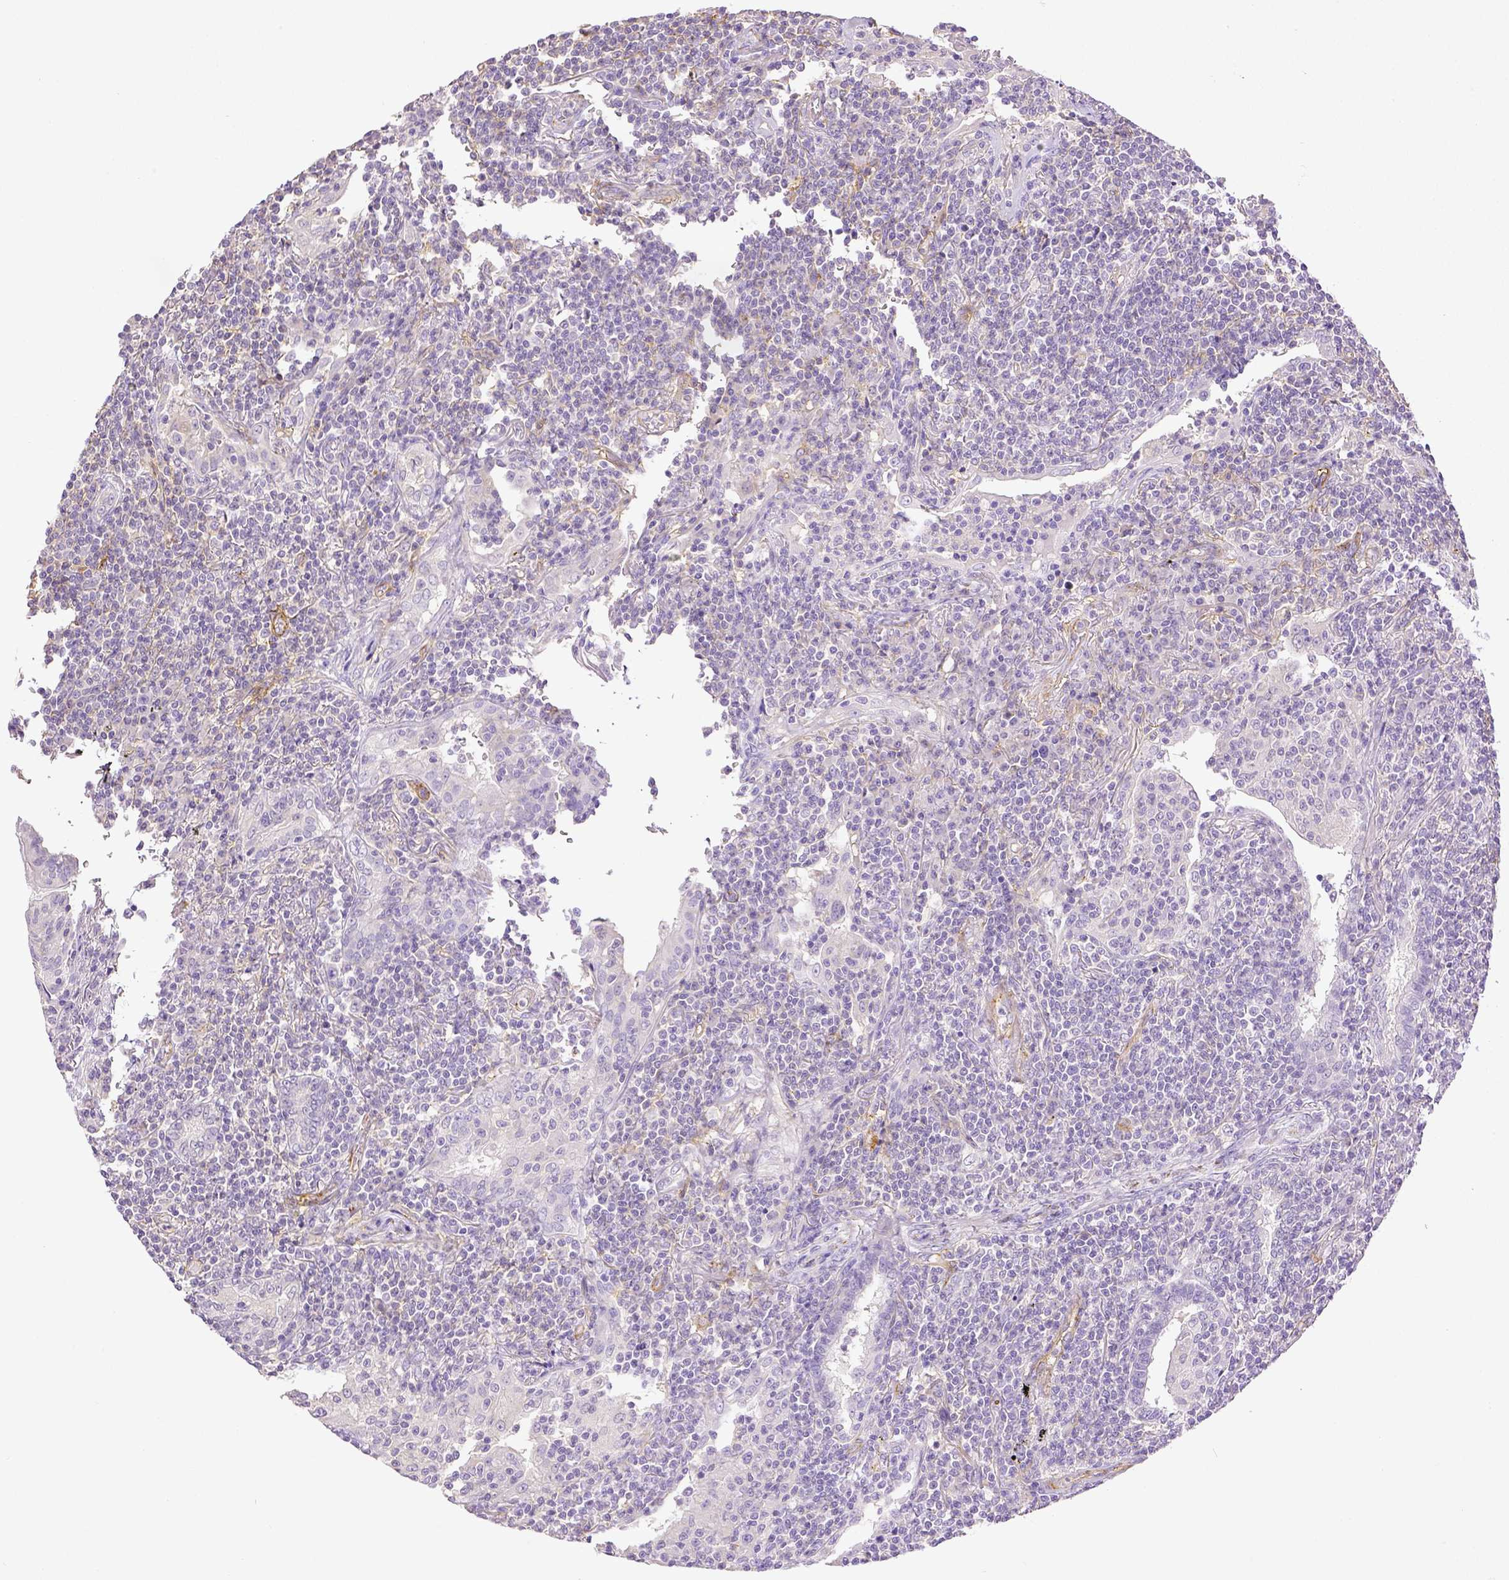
{"staining": {"intensity": "negative", "quantity": "none", "location": "none"}, "tissue": "lymphoma", "cell_type": "Tumor cells", "image_type": "cancer", "snomed": [{"axis": "morphology", "description": "Malignant lymphoma, non-Hodgkin's type, Low grade"}, {"axis": "topography", "description": "Lung"}], "caption": "Photomicrograph shows no significant protein expression in tumor cells of malignant lymphoma, non-Hodgkin's type (low-grade).", "gene": "THY1", "patient": {"sex": "female", "age": 71}}